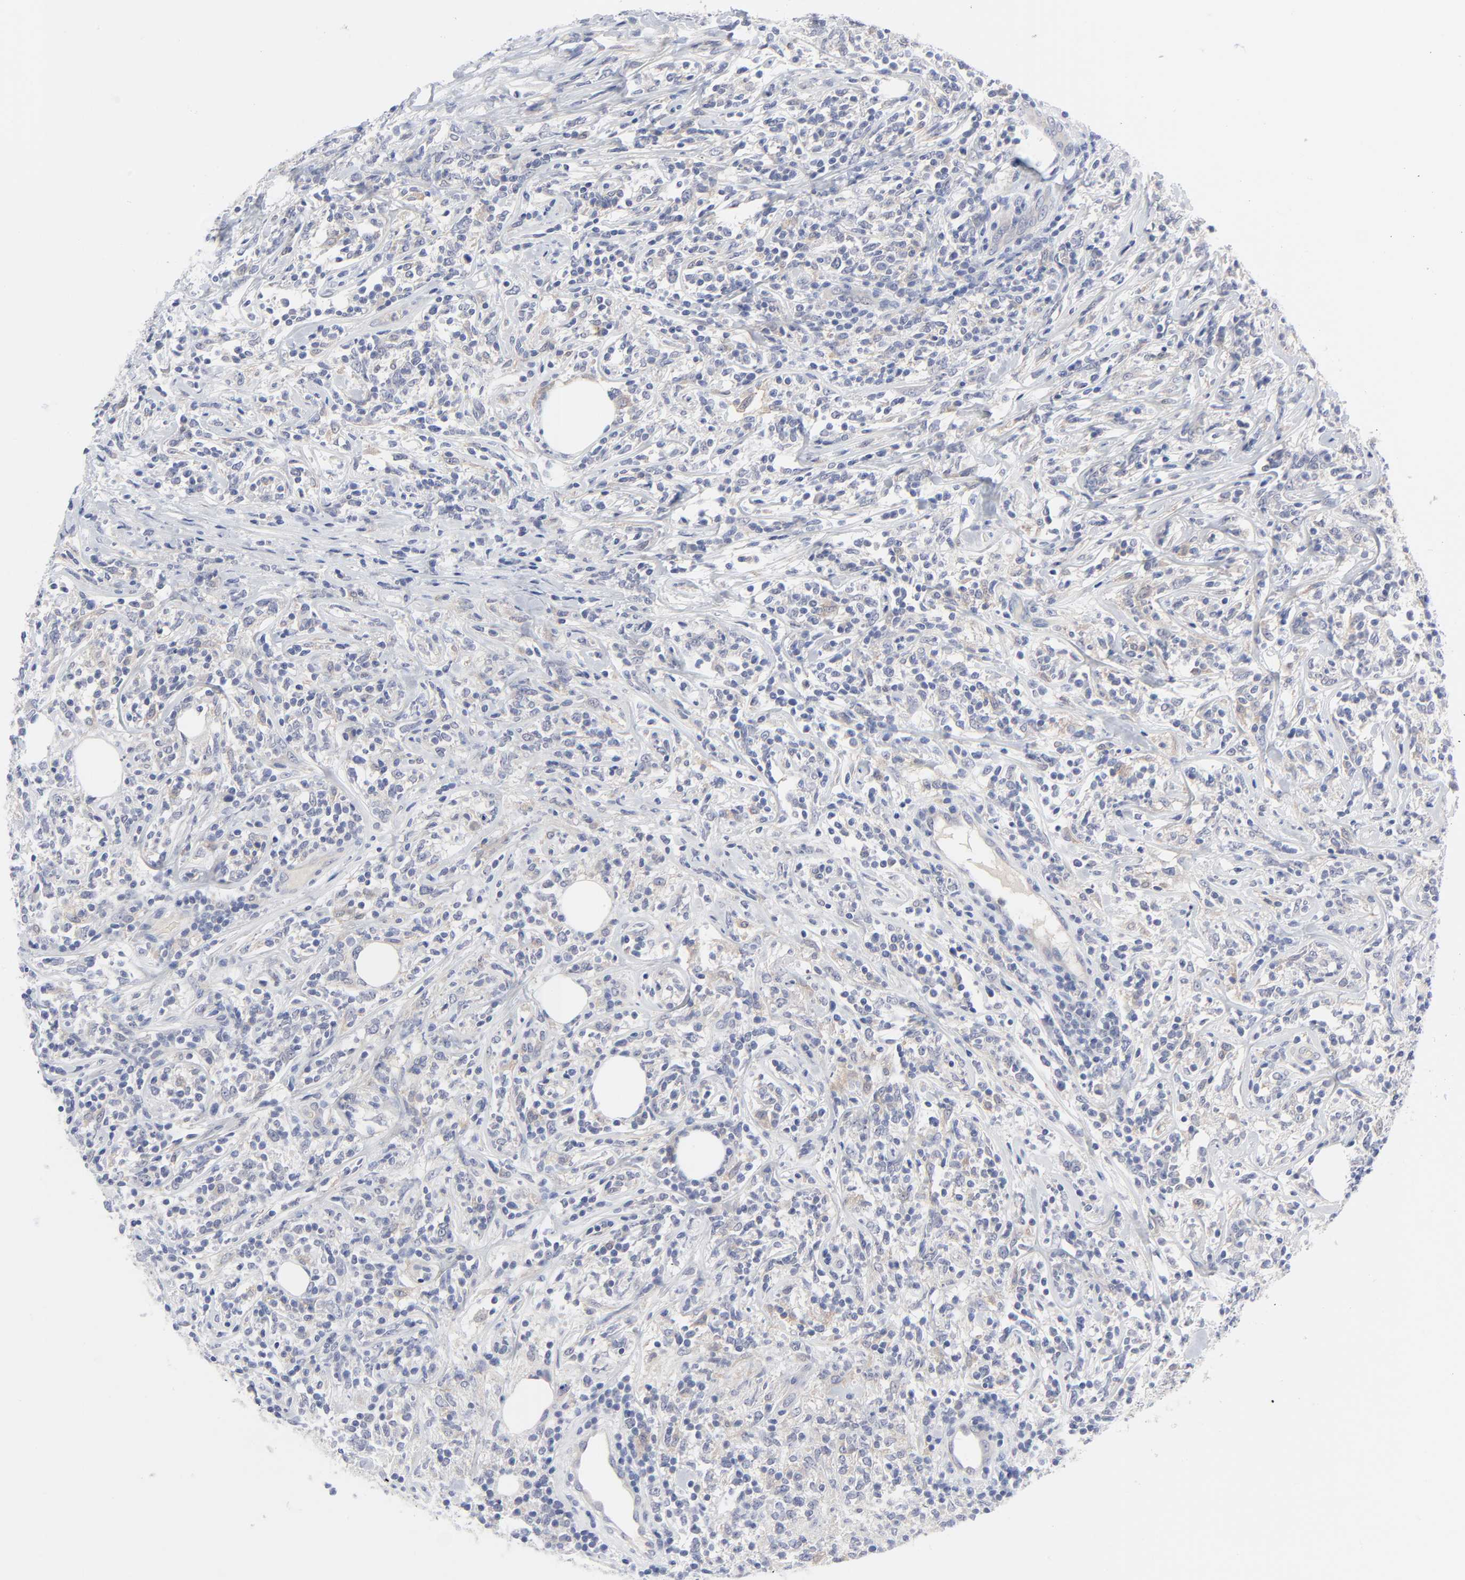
{"staining": {"intensity": "weak", "quantity": "<25%", "location": "cytoplasmic/membranous"}, "tissue": "lymphoma", "cell_type": "Tumor cells", "image_type": "cancer", "snomed": [{"axis": "morphology", "description": "Malignant lymphoma, non-Hodgkin's type, High grade"}, {"axis": "topography", "description": "Lymph node"}], "caption": "The photomicrograph displays no staining of tumor cells in lymphoma.", "gene": "CLEC4G", "patient": {"sex": "female", "age": 84}}